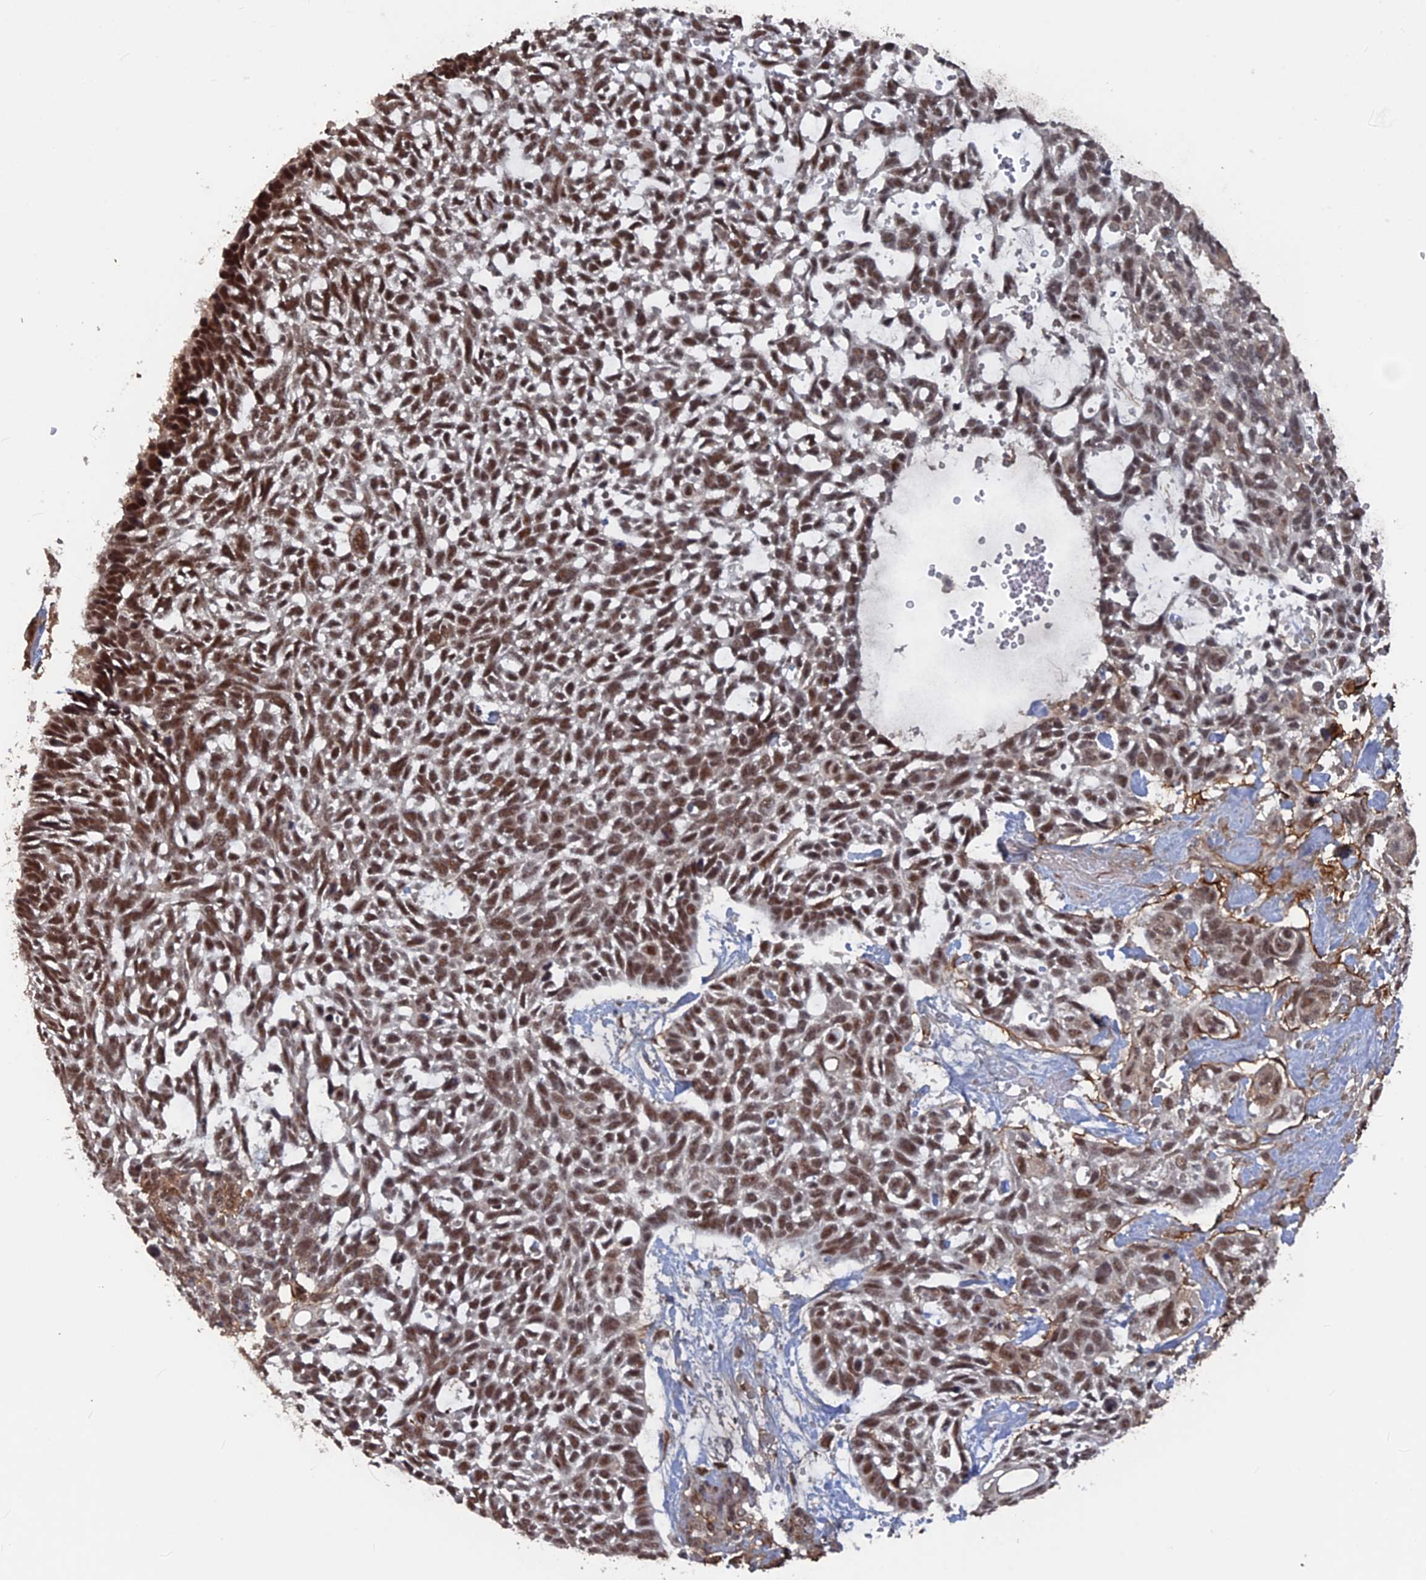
{"staining": {"intensity": "moderate", "quantity": ">75%", "location": "nuclear"}, "tissue": "skin cancer", "cell_type": "Tumor cells", "image_type": "cancer", "snomed": [{"axis": "morphology", "description": "Basal cell carcinoma"}, {"axis": "topography", "description": "Skin"}], "caption": "The photomicrograph shows a brown stain indicating the presence of a protein in the nuclear of tumor cells in skin cancer. (Brightfield microscopy of DAB IHC at high magnification).", "gene": "SH3D21", "patient": {"sex": "male", "age": 88}}